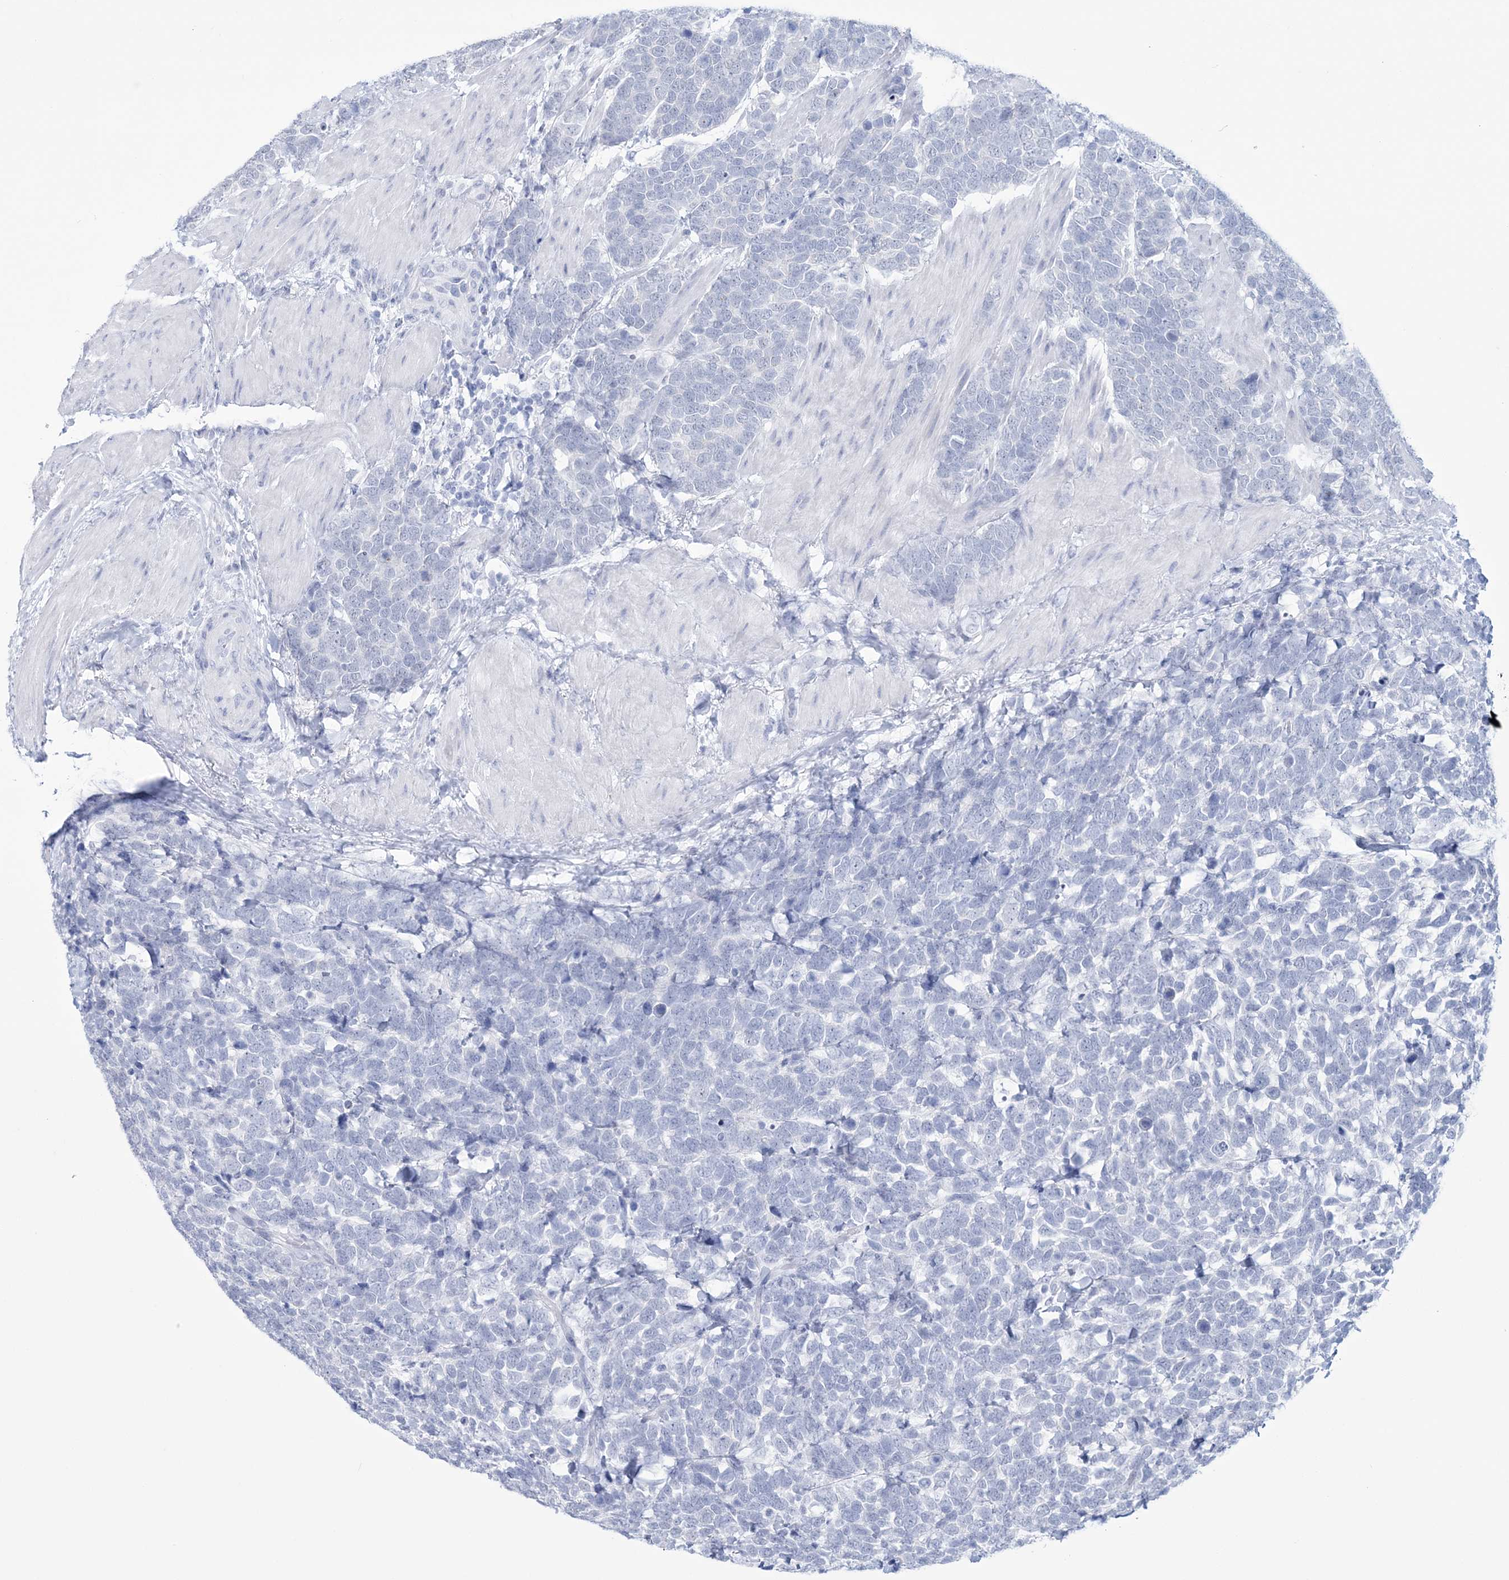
{"staining": {"intensity": "negative", "quantity": "none", "location": "none"}, "tissue": "urothelial cancer", "cell_type": "Tumor cells", "image_type": "cancer", "snomed": [{"axis": "morphology", "description": "Urothelial carcinoma, High grade"}, {"axis": "topography", "description": "Urinary bladder"}], "caption": "DAB immunohistochemical staining of human high-grade urothelial carcinoma displays no significant expression in tumor cells.", "gene": "DPCD", "patient": {"sex": "female", "age": 82}}